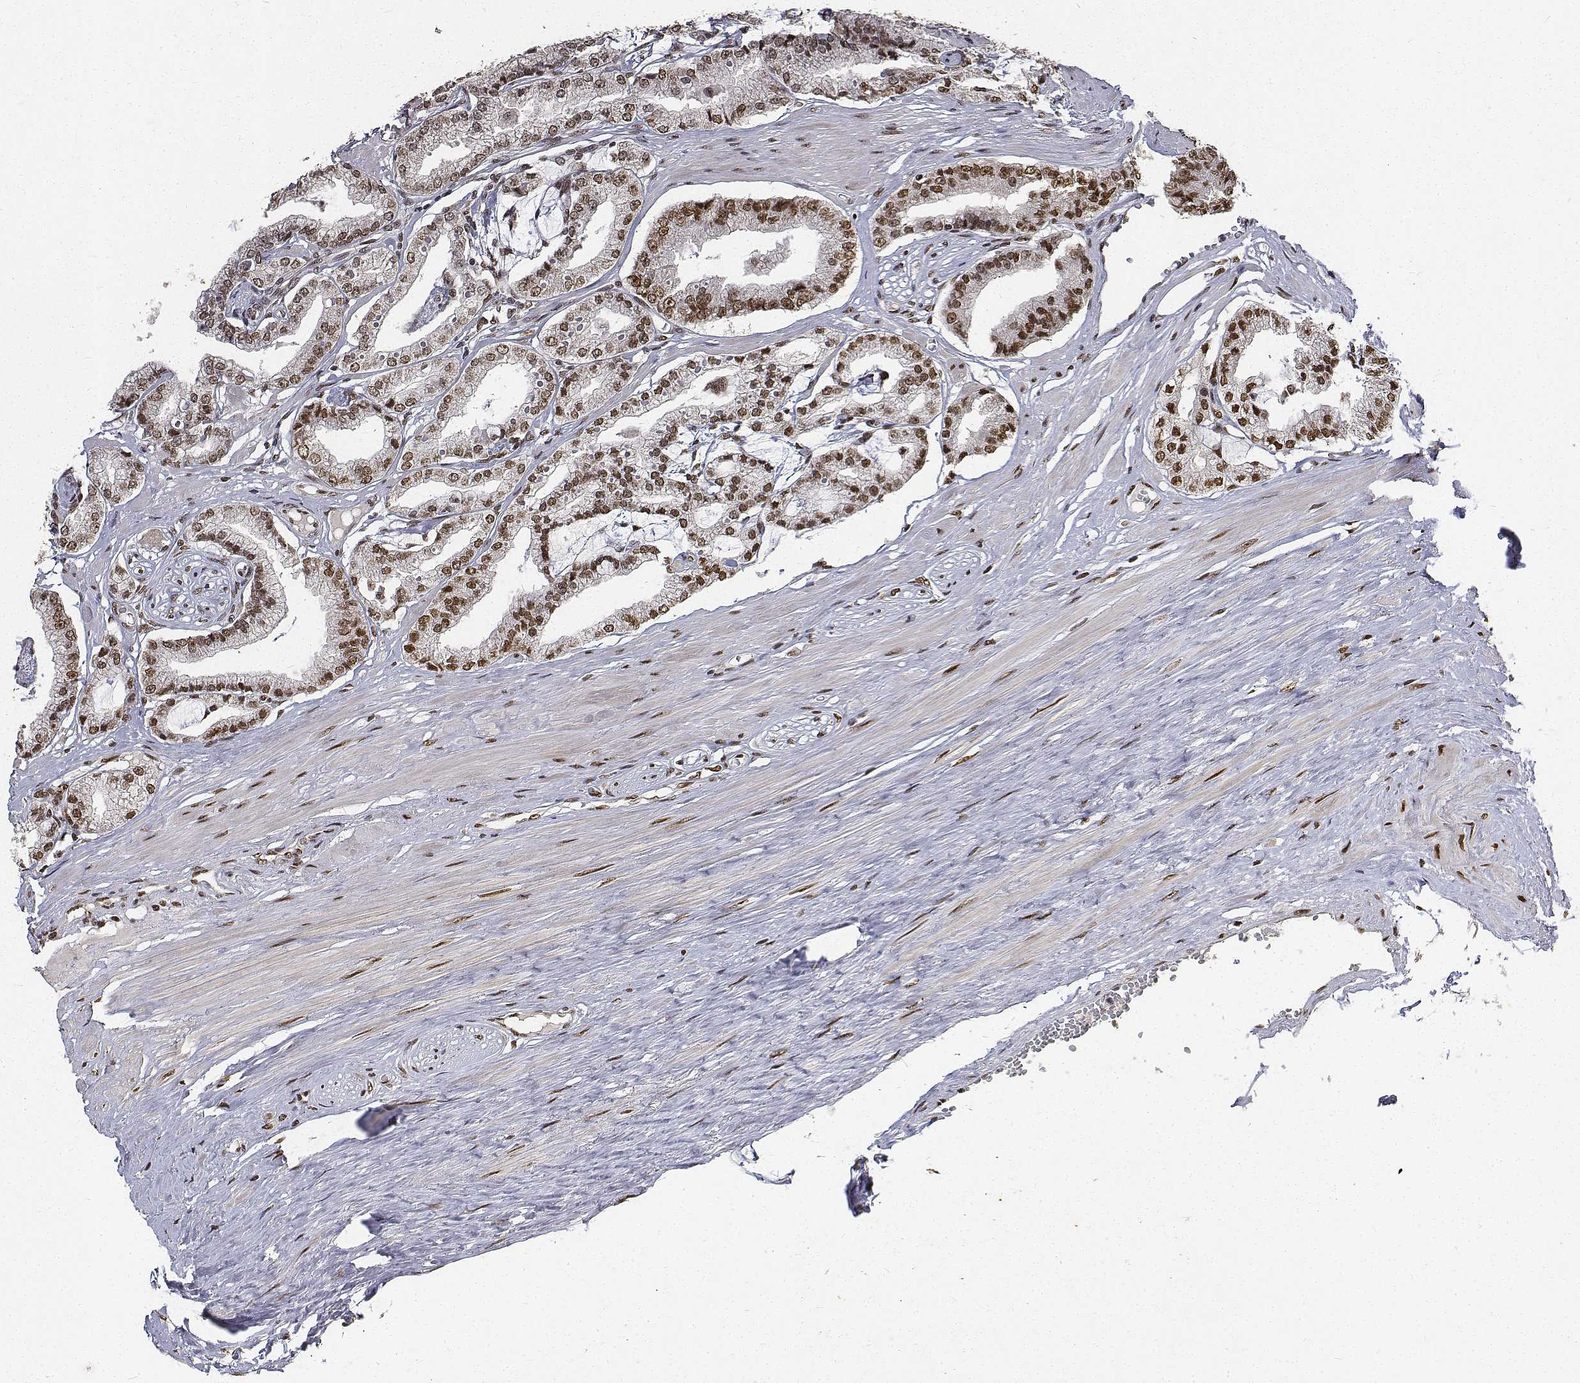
{"staining": {"intensity": "moderate", "quantity": ">75%", "location": "nuclear"}, "tissue": "prostate cancer", "cell_type": "Tumor cells", "image_type": "cancer", "snomed": [{"axis": "morphology", "description": "Adenocarcinoma, High grade"}, {"axis": "topography", "description": "Prostate"}], "caption": "This histopathology image reveals high-grade adenocarcinoma (prostate) stained with immunohistochemistry (IHC) to label a protein in brown. The nuclear of tumor cells show moderate positivity for the protein. Nuclei are counter-stained blue.", "gene": "ATRX", "patient": {"sex": "male", "age": 71}}